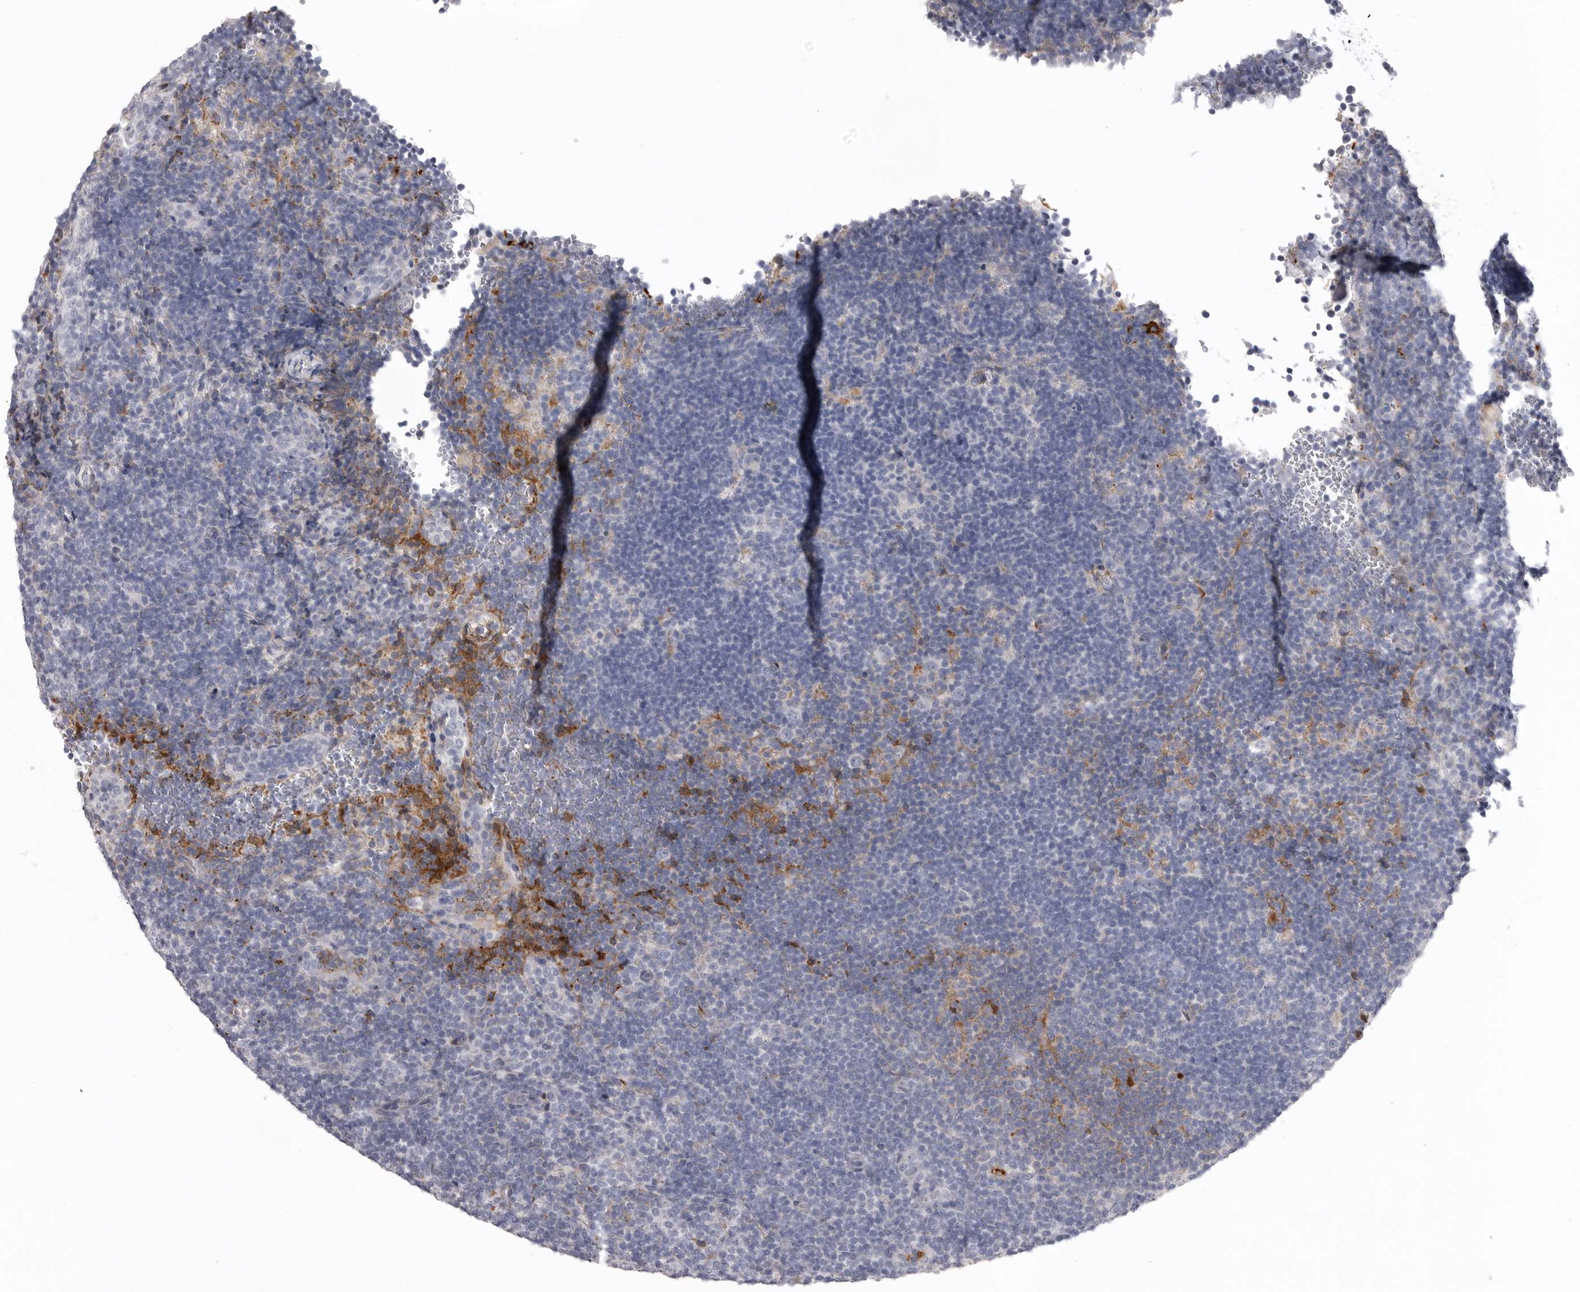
{"staining": {"intensity": "negative", "quantity": "none", "location": "none"}, "tissue": "lymphoma", "cell_type": "Tumor cells", "image_type": "cancer", "snomed": [{"axis": "morphology", "description": "Hodgkin's disease, NOS"}, {"axis": "topography", "description": "Lymph node"}], "caption": "Immunohistochemistry (IHC) of lymphoma exhibits no positivity in tumor cells.", "gene": "SERPING1", "patient": {"sex": "female", "age": 57}}